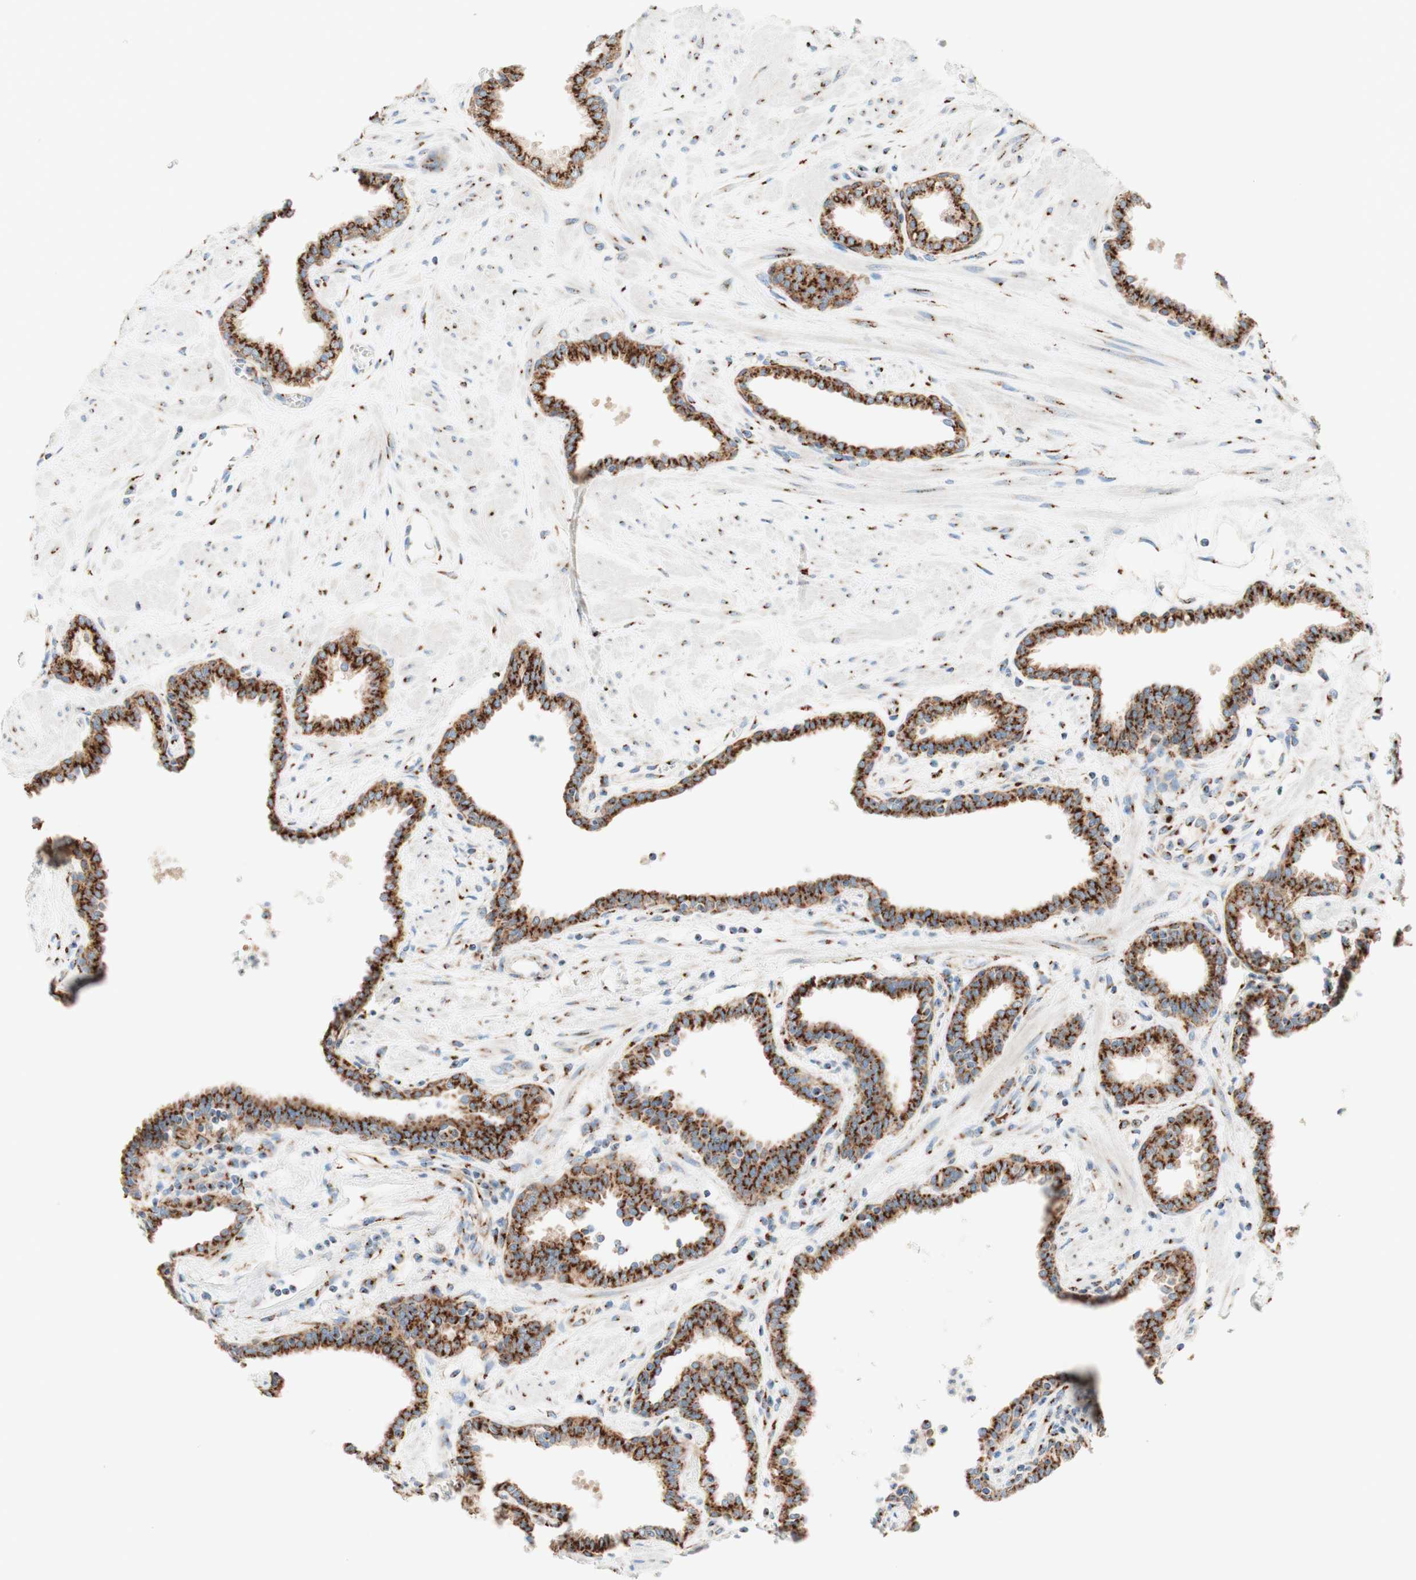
{"staining": {"intensity": "strong", "quantity": ">75%", "location": "cytoplasmic/membranous"}, "tissue": "prostate", "cell_type": "Glandular cells", "image_type": "normal", "snomed": [{"axis": "morphology", "description": "Normal tissue, NOS"}, {"axis": "topography", "description": "Prostate"}], "caption": "This is a micrograph of IHC staining of normal prostate, which shows strong positivity in the cytoplasmic/membranous of glandular cells.", "gene": "GOLGB1", "patient": {"sex": "male", "age": 51}}